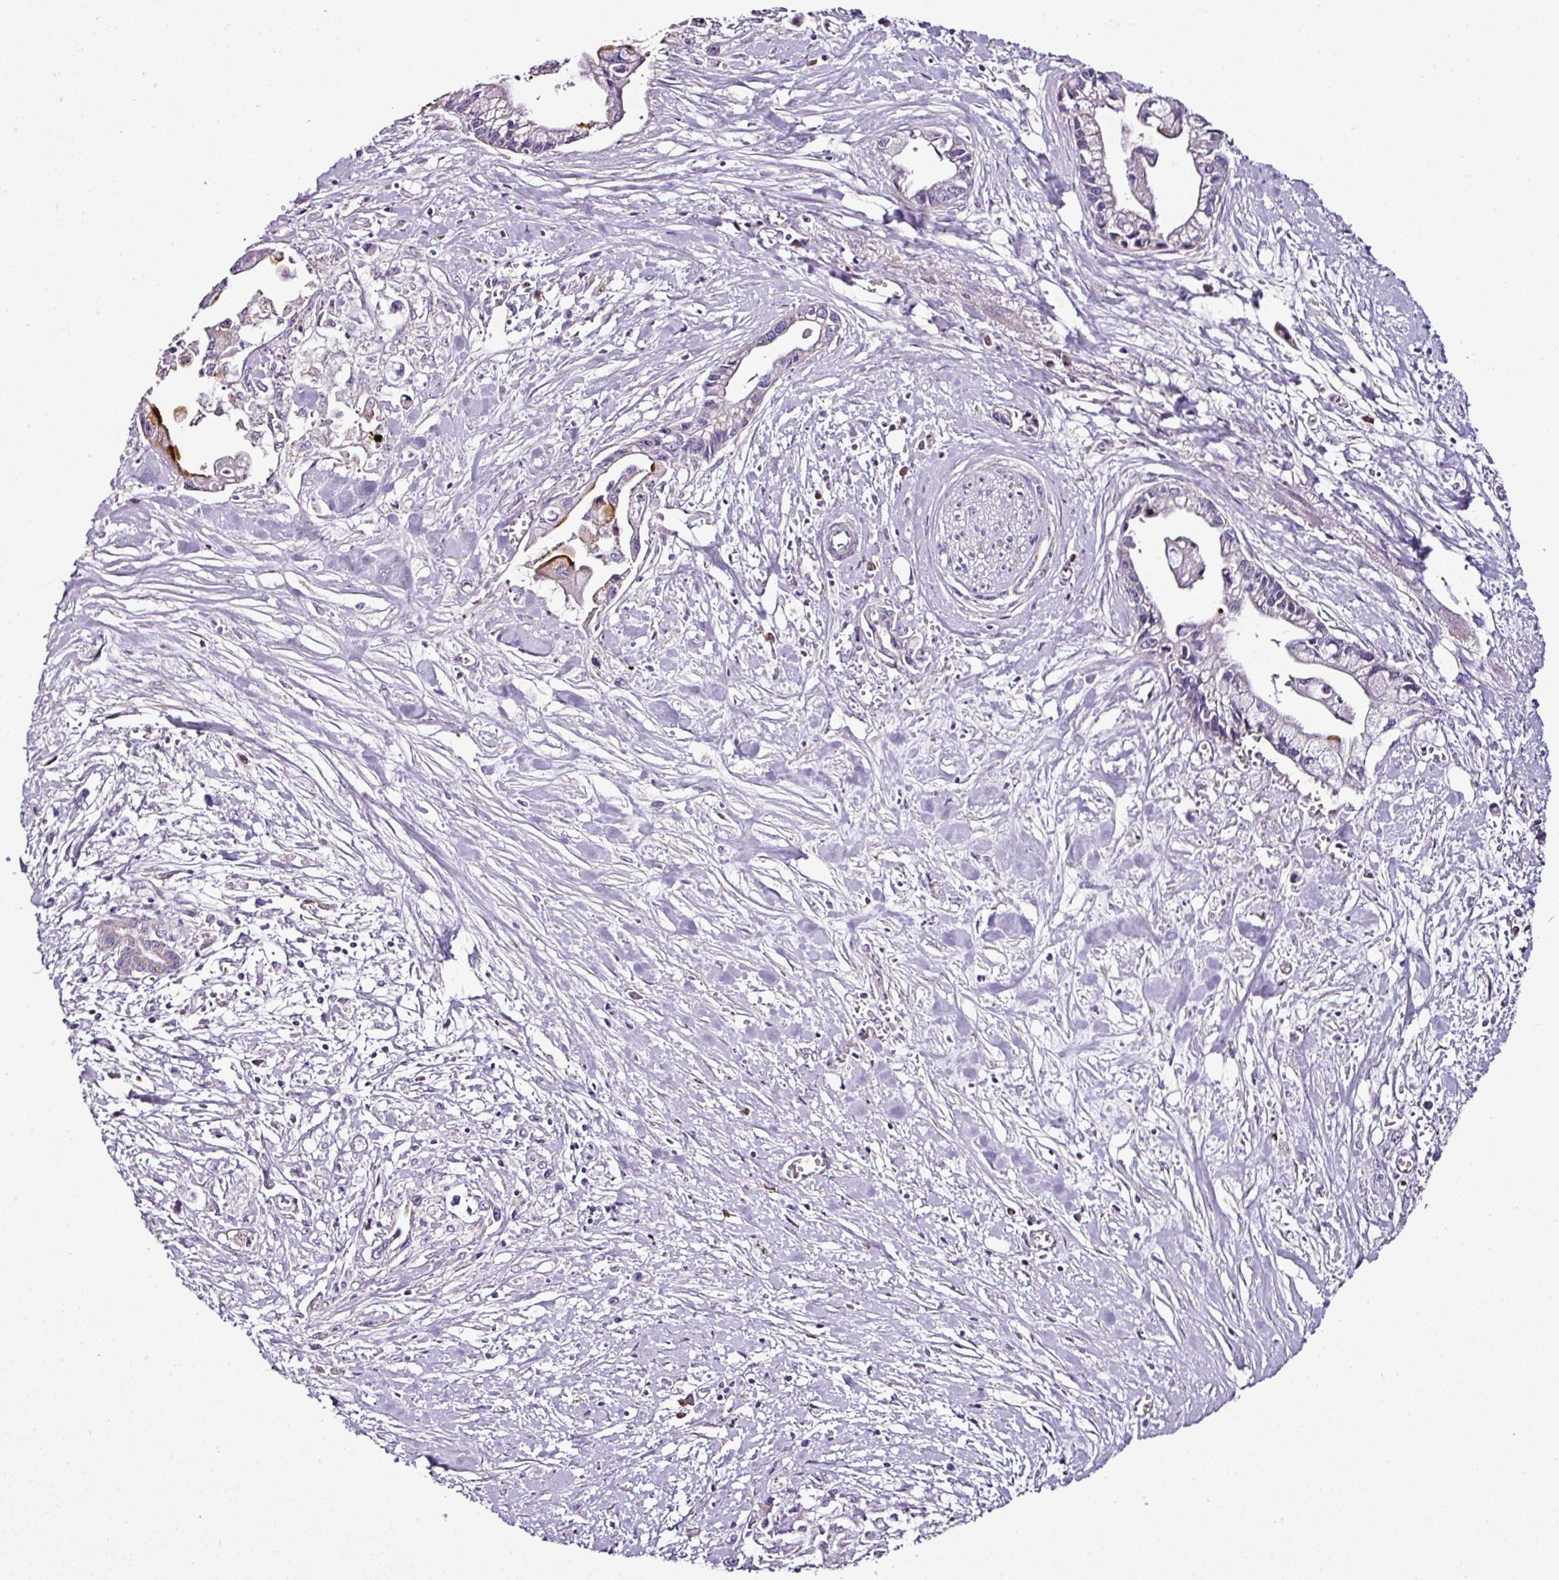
{"staining": {"intensity": "moderate", "quantity": "<25%", "location": "cytoplasmic/membranous"}, "tissue": "pancreatic cancer", "cell_type": "Tumor cells", "image_type": "cancer", "snomed": [{"axis": "morphology", "description": "Adenocarcinoma, NOS"}, {"axis": "topography", "description": "Pancreas"}], "caption": "Brown immunohistochemical staining in human pancreatic cancer (adenocarcinoma) exhibits moderate cytoplasmic/membranous staining in approximately <25% of tumor cells.", "gene": "DPAGT1", "patient": {"sex": "male", "age": 61}}